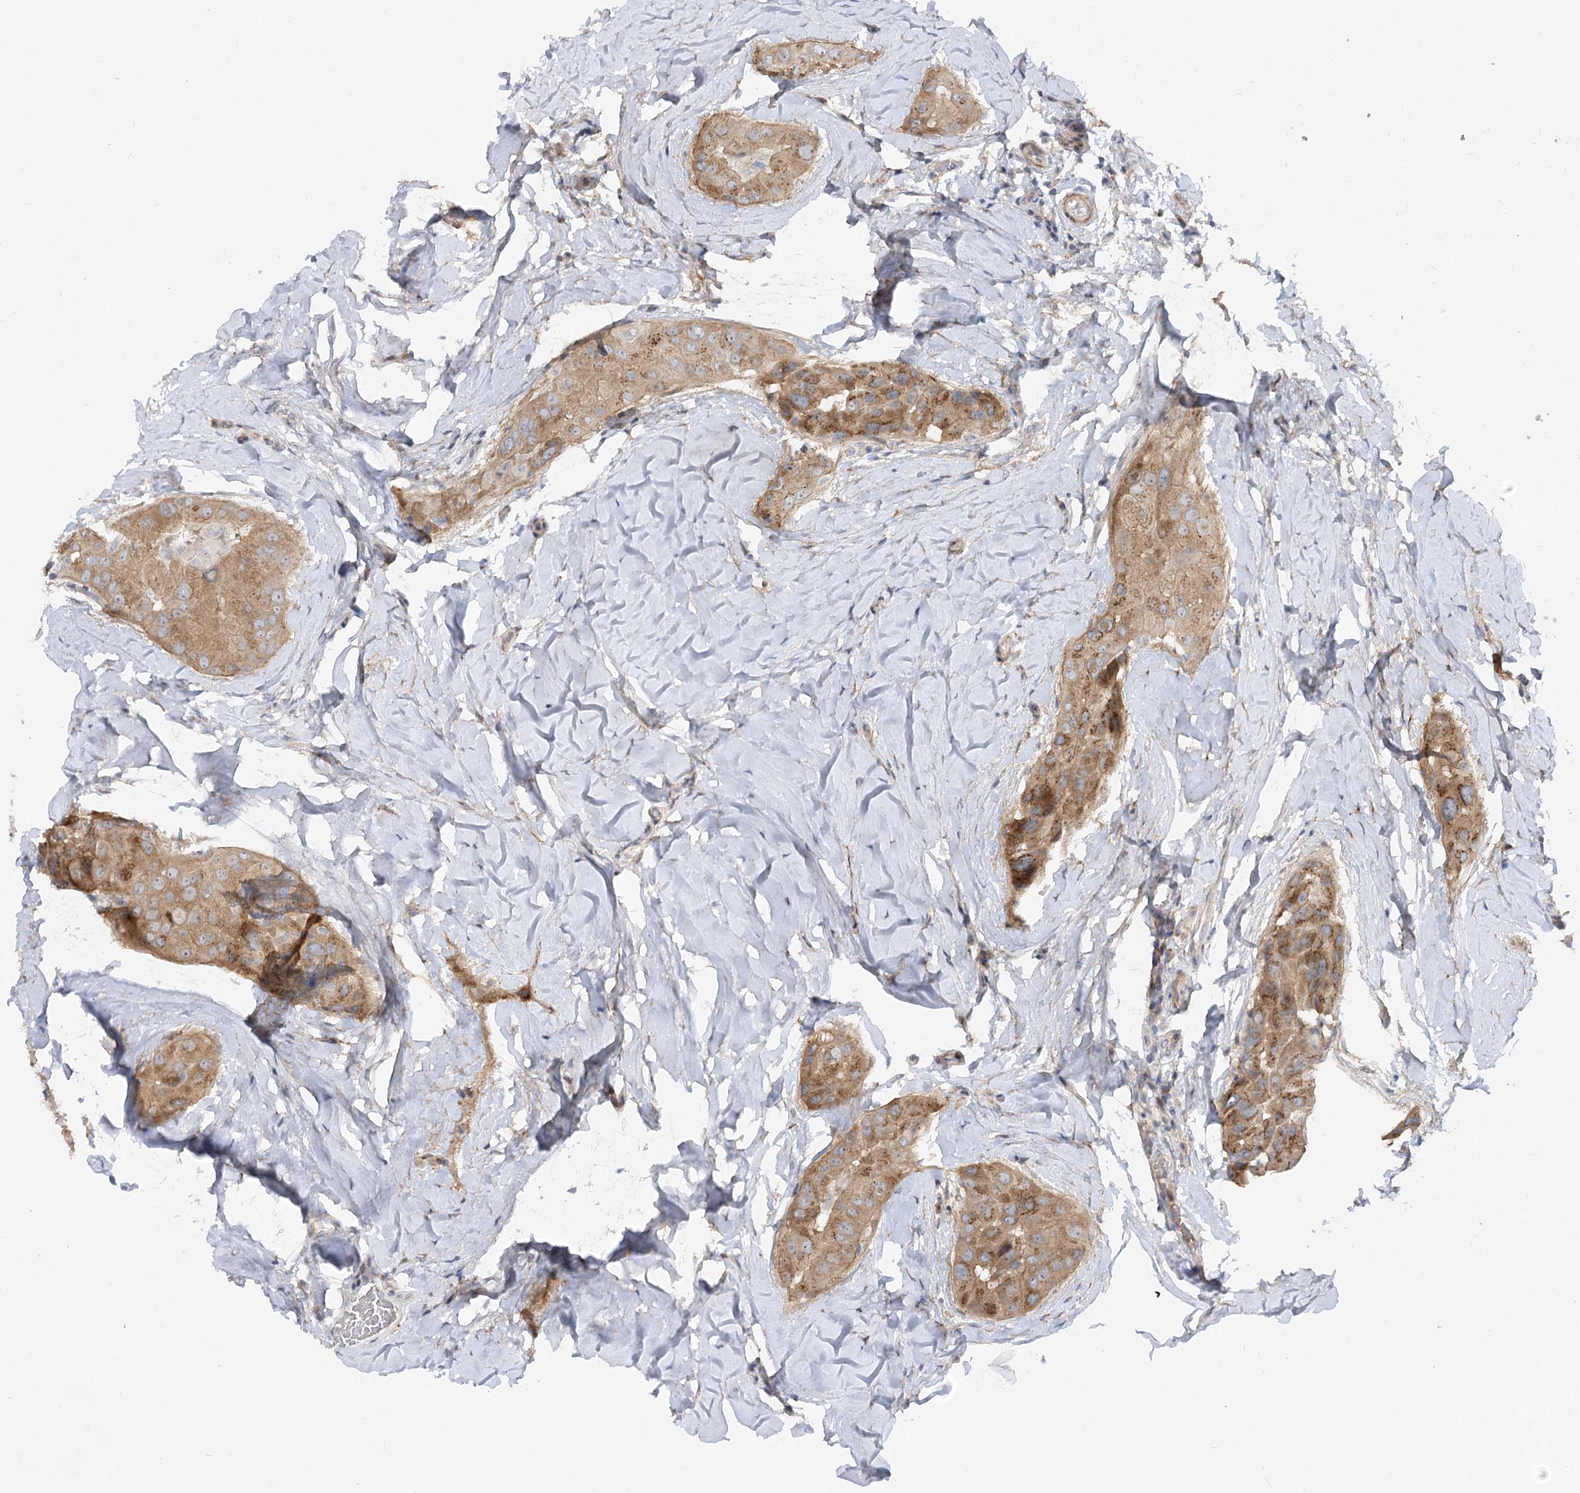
{"staining": {"intensity": "moderate", "quantity": ">75%", "location": "cytoplasmic/membranous"}, "tissue": "thyroid cancer", "cell_type": "Tumor cells", "image_type": "cancer", "snomed": [{"axis": "morphology", "description": "Papillary adenocarcinoma, NOS"}, {"axis": "topography", "description": "Thyroid gland"}], "caption": "Thyroid papillary adenocarcinoma stained for a protein demonstrates moderate cytoplasmic/membranous positivity in tumor cells.", "gene": "FGF19", "patient": {"sex": "male", "age": 33}}